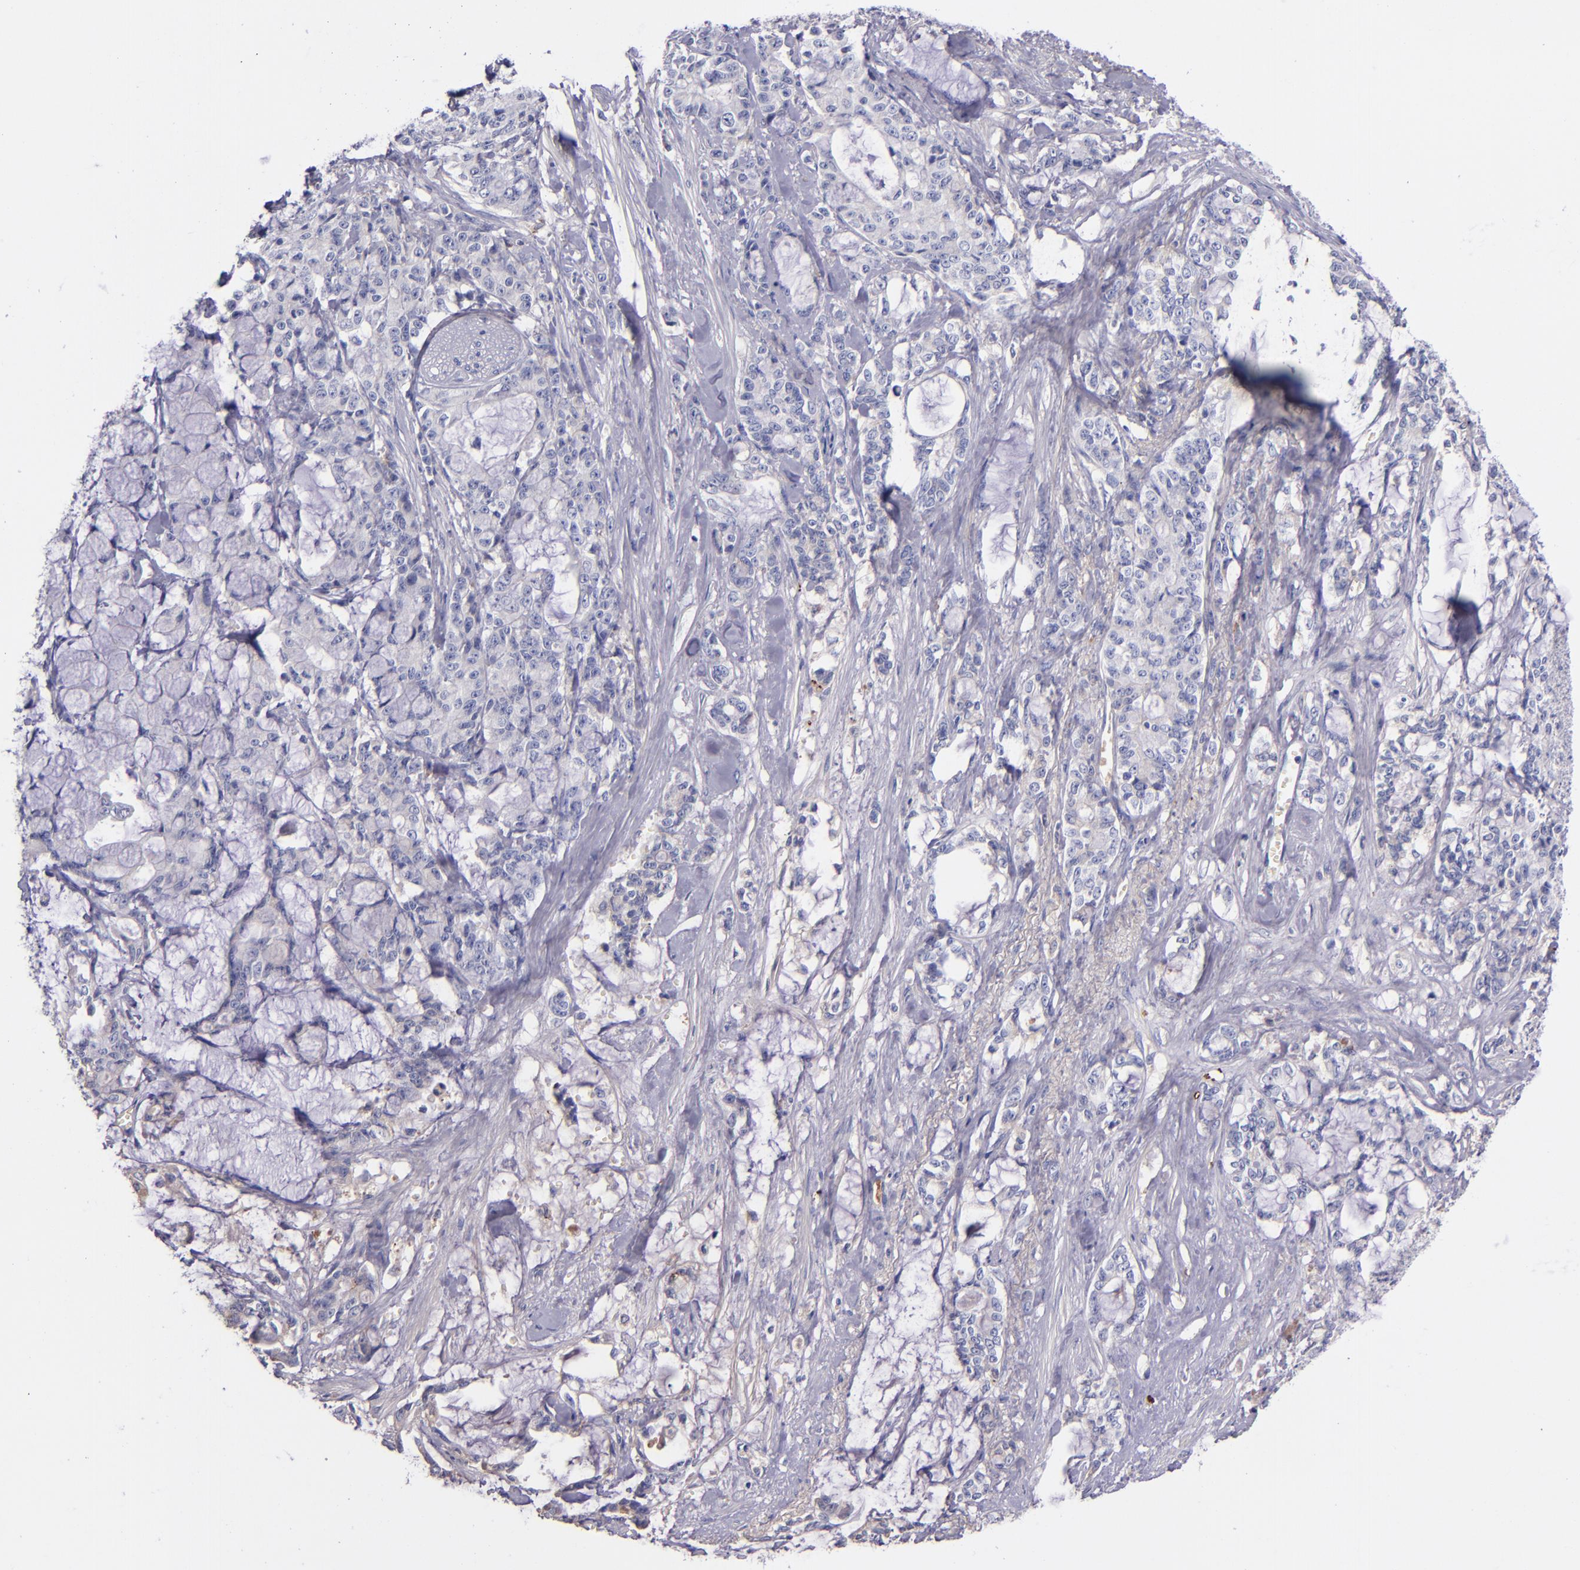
{"staining": {"intensity": "negative", "quantity": "none", "location": "none"}, "tissue": "pancreatic cancer", "cell_type": "Tumor cells", "image_type": "cancer", "snomed": [{"axis": "morphology", "description": "Adenocarcinoma, NOS"}, {"axis": "topography", "description": "Pancreas"}], "caption": "Immunohistochemistry (IHC) histopathology image of pancreatic adenocarcinoma stained for a protein (brown), which demonstrates no expression in tumor cells. The staining is performed using DAB (3,3'-diaminobenzidine) brown chromogen with nuclei counter-stained in using hematoxylin.", "gene": "KNG1", "patient": {"sex": "female", "age": 73}}